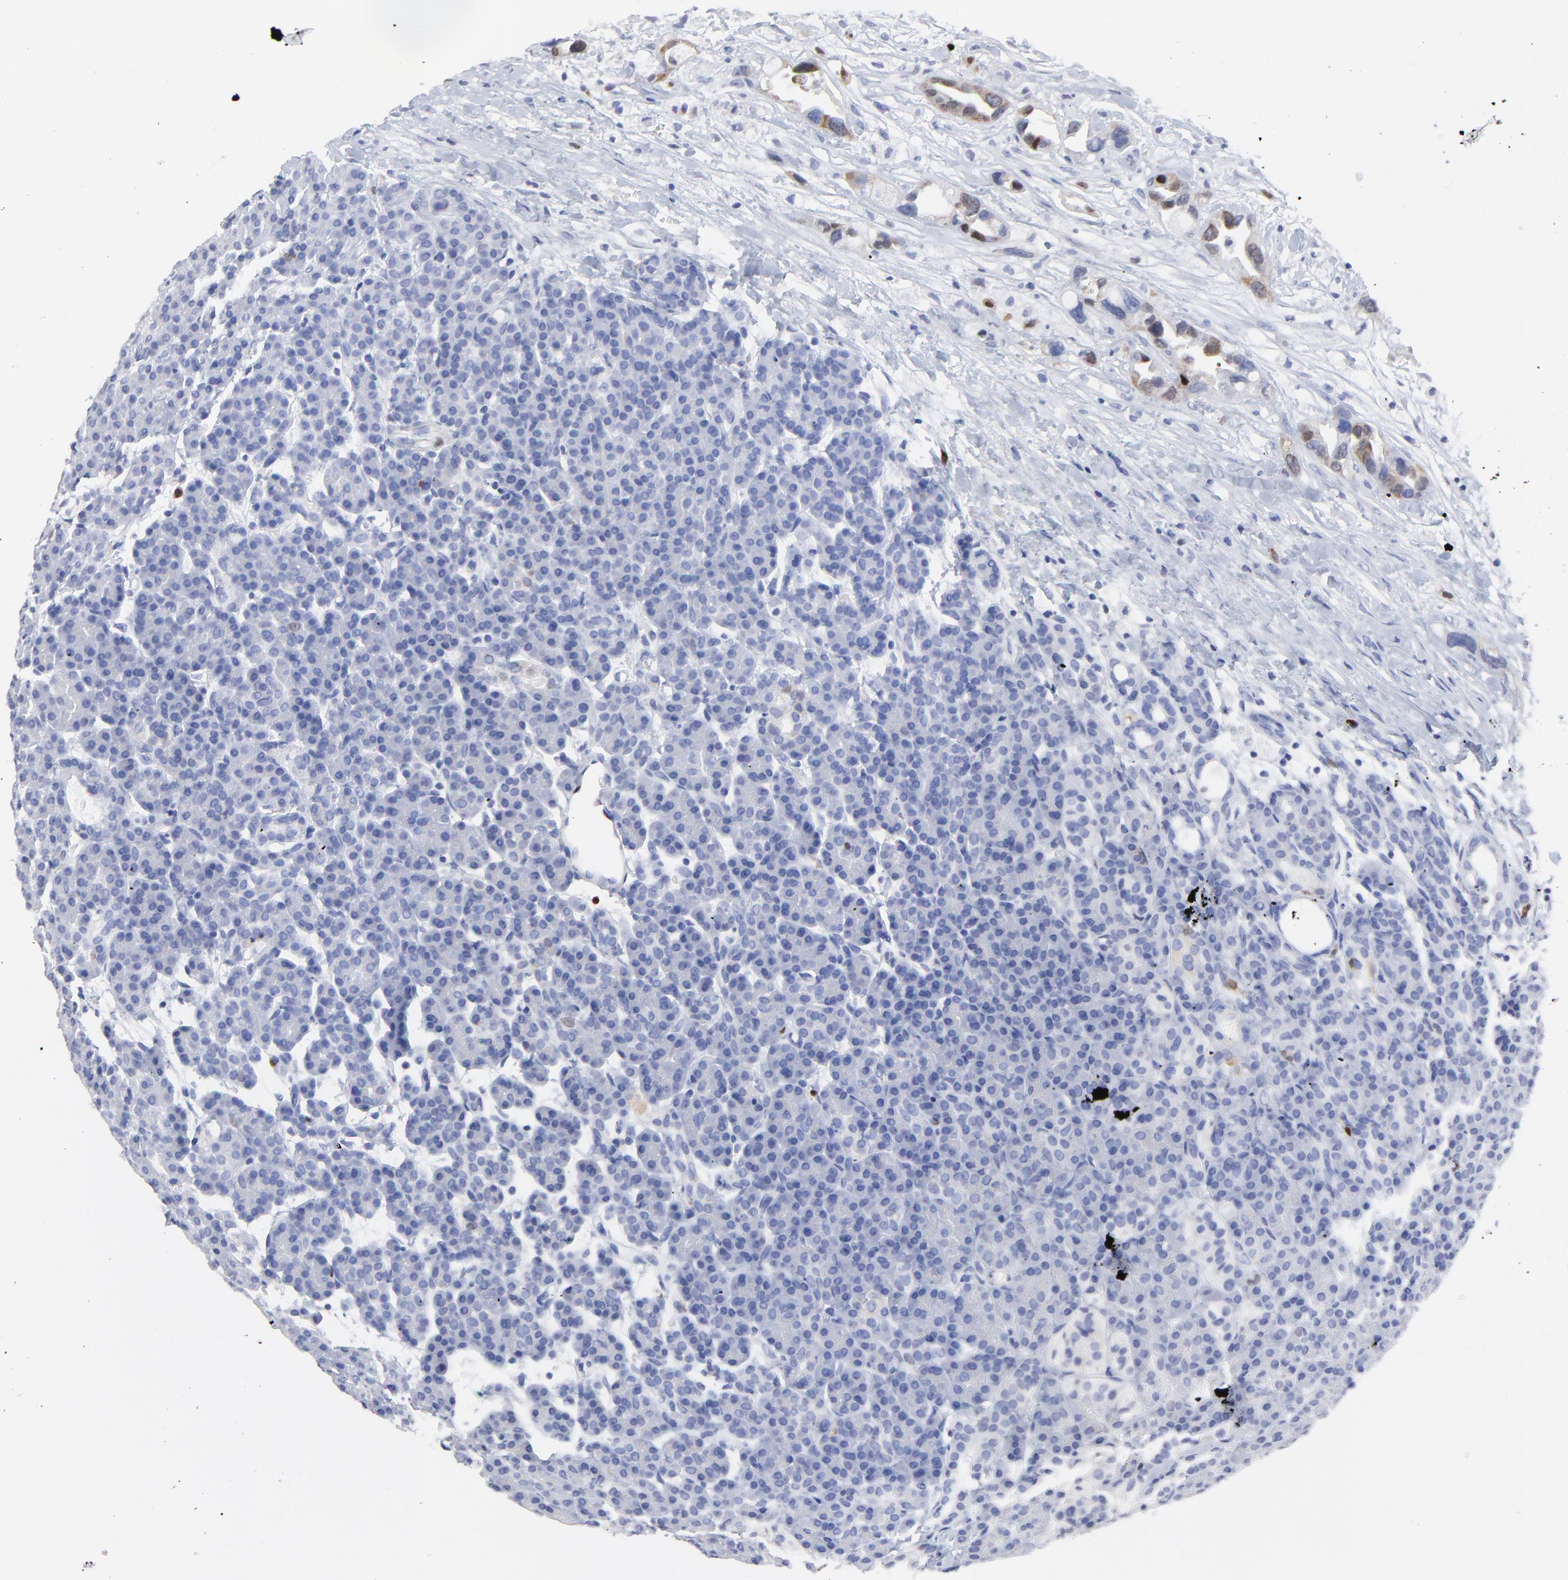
{"staining": {"intensity": "weak", "quantity": "<25%", "location": "cytoplasmic/membranous"}, "tissue": "pancreas", "cell_type": "Exocrine glandular cells", "image_type": "normal", "snomed": [{"axis": "morphology", "description": "Normal tissue, NOS"}, {"axis": "topography", "description": "Pancreas"}], "caption": "Photomicrograph shows no significant protein expression in exocrine glandular cells of normal pancreas. Nuclei are stained in blue.", "gene": "NCAPH", "patient": {"sex": "female", "age": 77}}